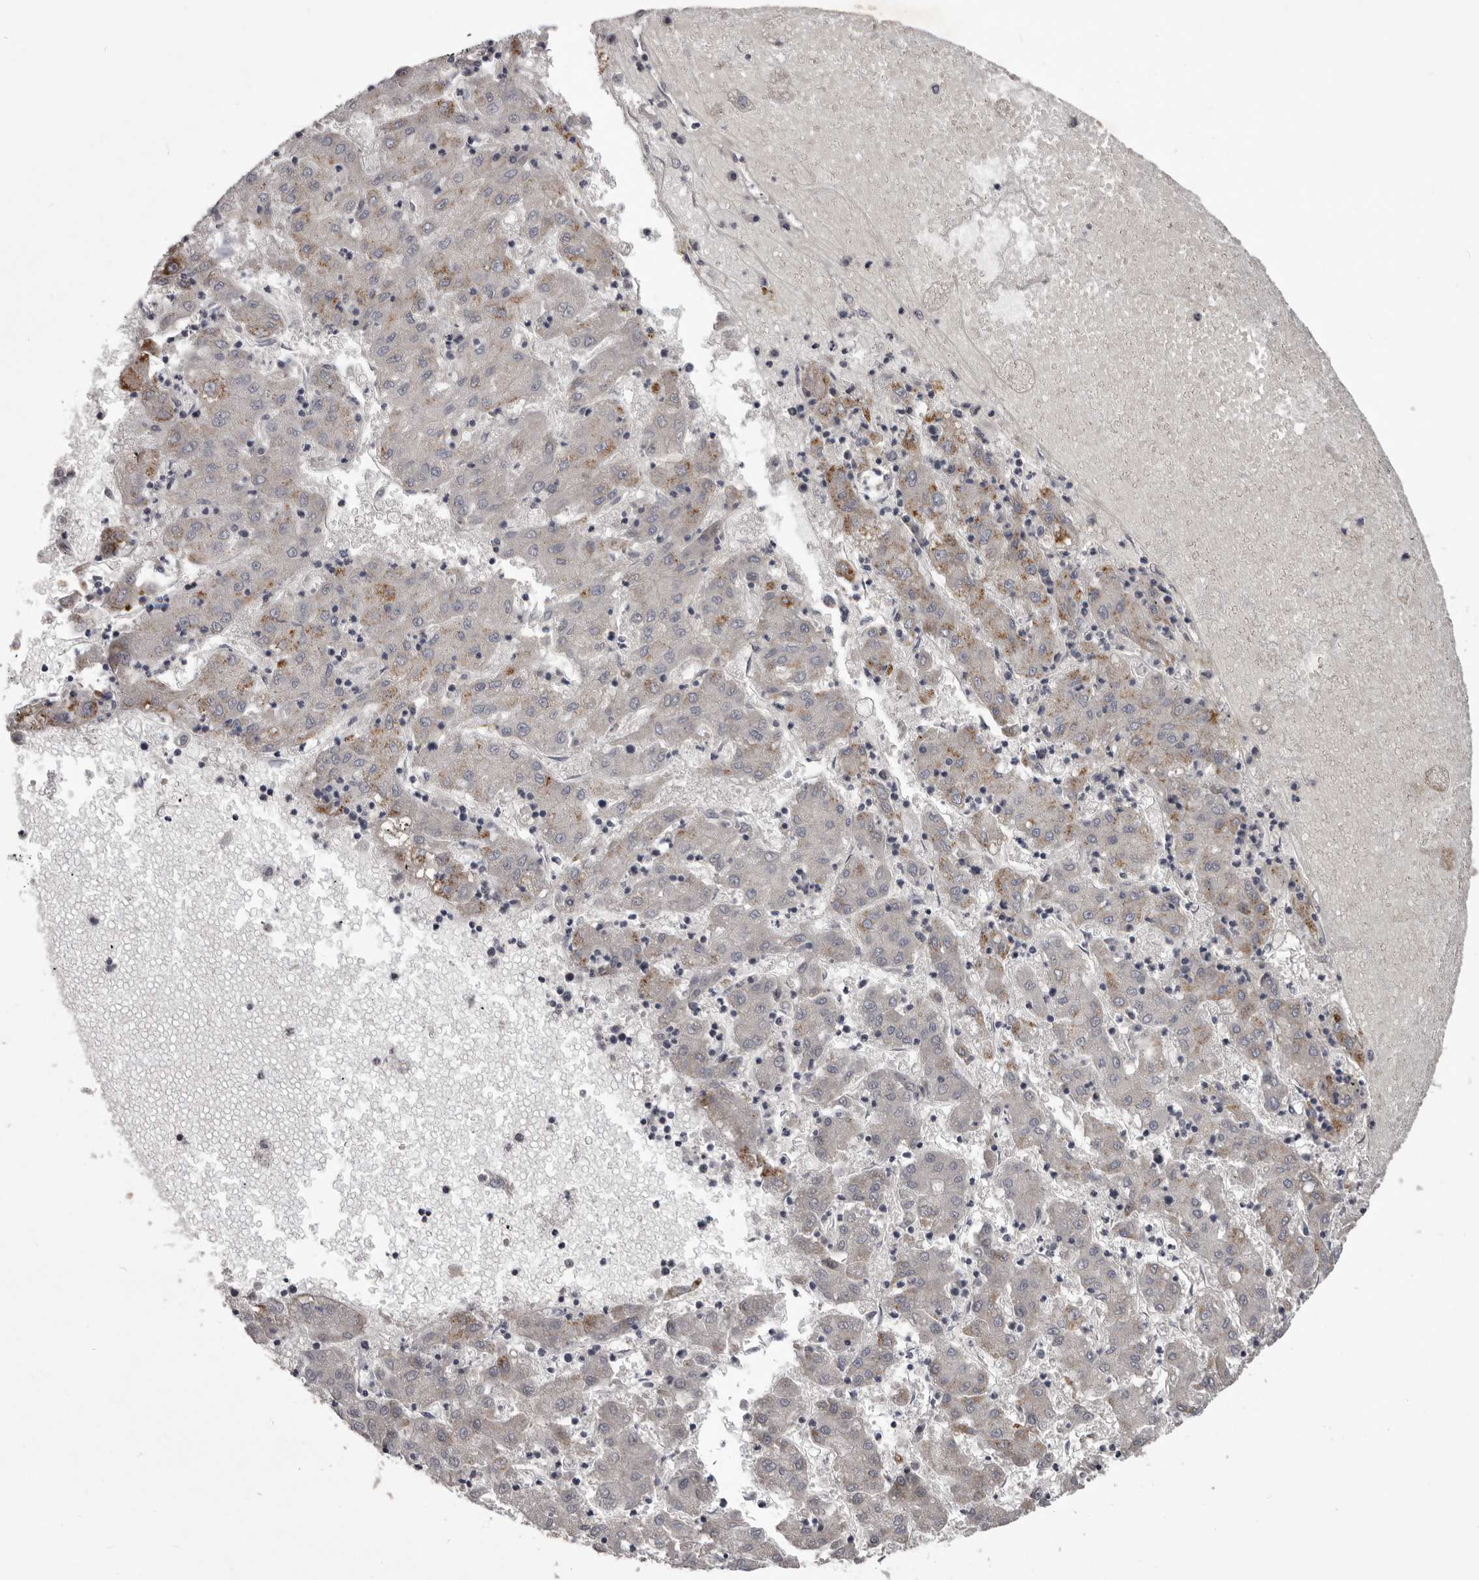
{"staining": {"intensity": "weak", "quantity": "<25%", "location": "cytoplasmic/membranous"}, "tissue": "liver cancer", "cell_type": "Tumor cells", "image_type": "cancer", "snomed": [{"axis": "morphology", "description": "Carcinoma, Hepatocellular, NOS"}, {"axis": "topography", "description": "Liver"}], "caption": "DAB immunohistochemical staining of liver hepatocellular carcinoma demonstrates no significant positivity in tumor cells.", "gene": "LPAR6", "patient": {"sex": "male", "age": 72}}